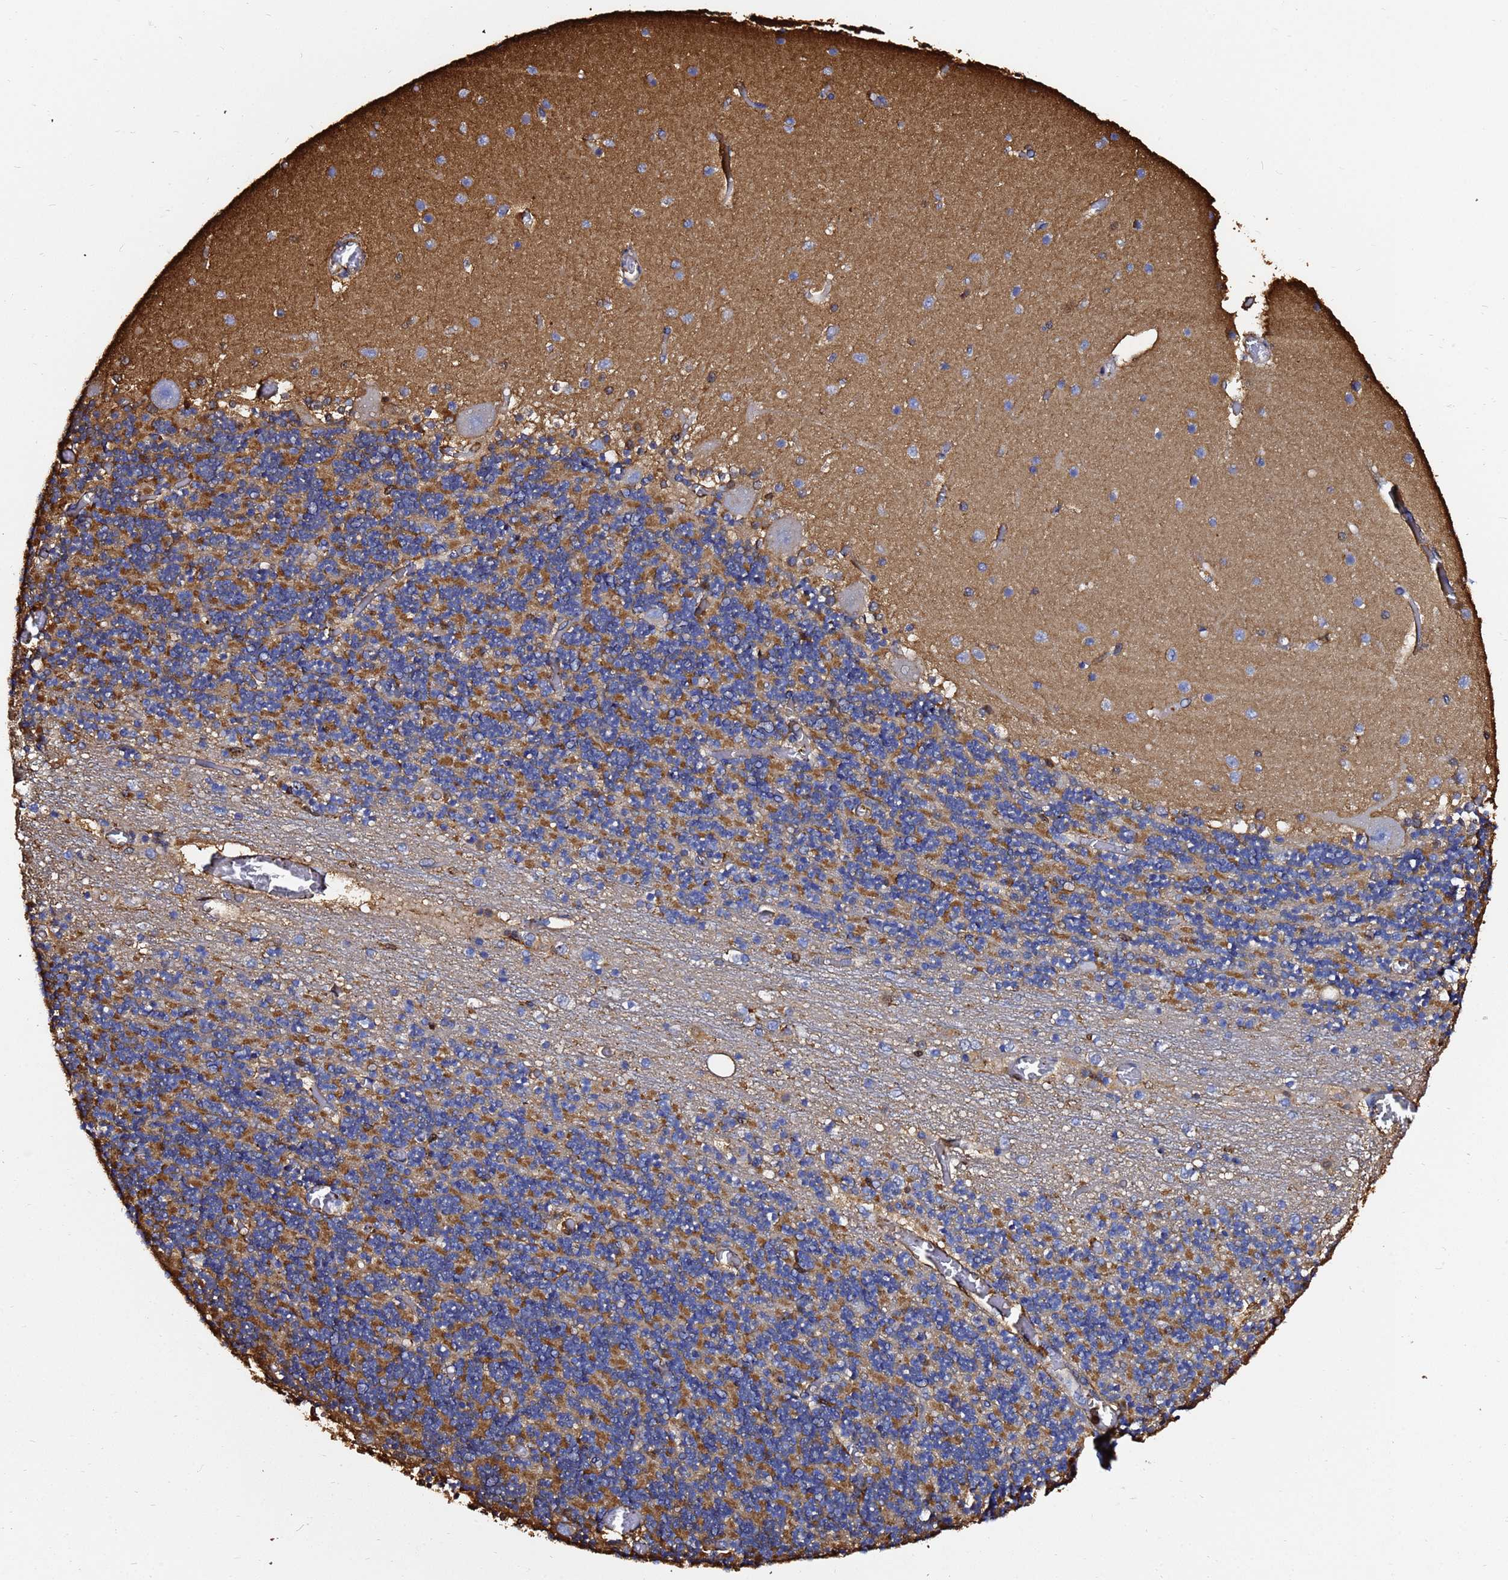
{"staining": {"intensity": "moderate", "quantity": "25%-75%", "location": "cytoplasmic/membranous"}, "tissue": "cerebellum", "cell_type": "Cells in granular layer", "image_type": "normal", "snomed": [{"axis": "morphology", "description": "Normal tissue, NOS"}, {"axis": "topography", "description": "Cerebellum"}], "caption": "Protein expression analysis of normal human cerebellum reveals moderate cytoplasmic/membranous staining in approximately 25%-75% of cells in granular layer.", "gene": "ACTA1", "patient": {"sex": "female", "age": 28}}